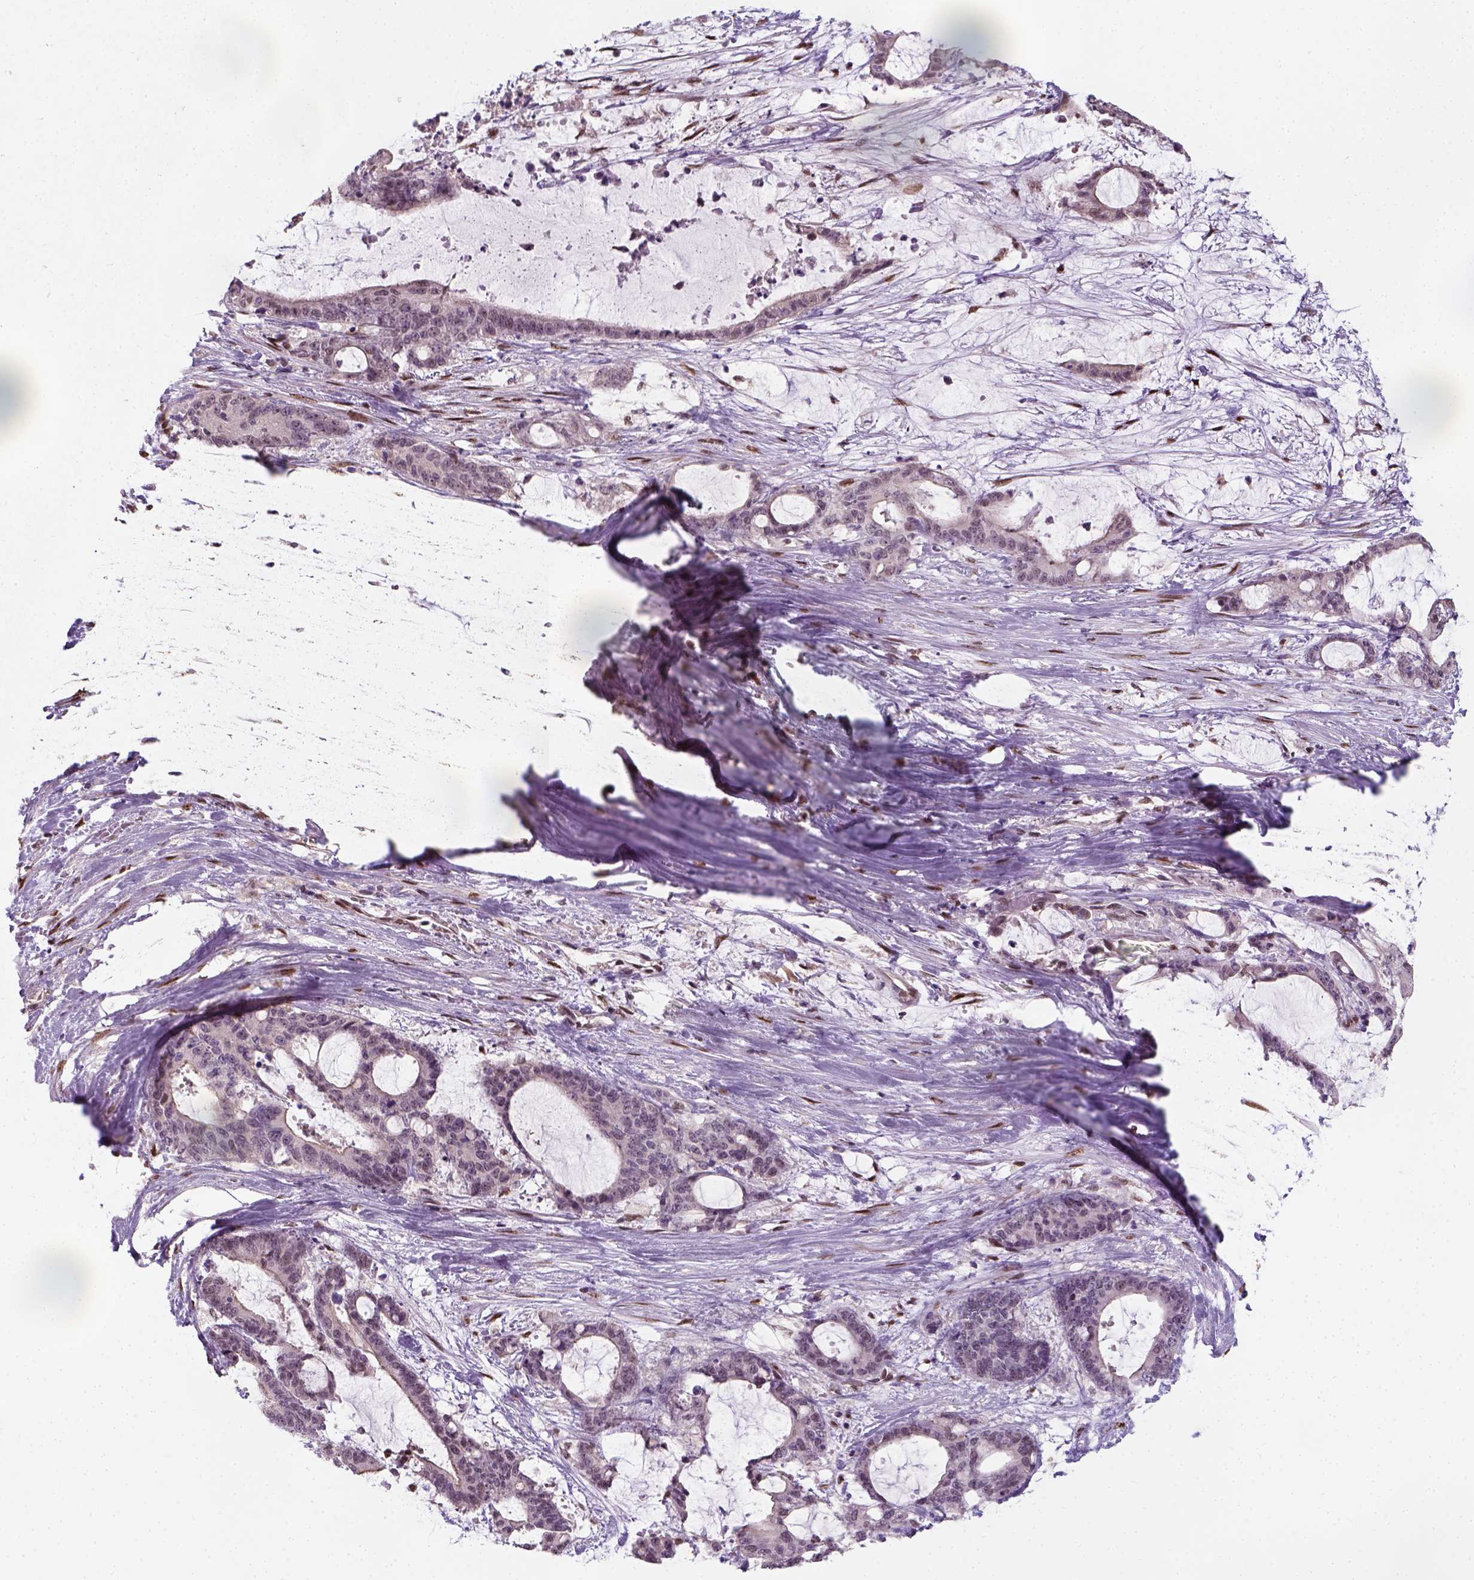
{"staining": {"intensity": "negative", "quantity": "none", "location": "none"}, "tissue": "liver cancer", "cell_type": "Tumor cells", "image_type": "cancer", "snomed": [{"axis": "morphology", "description": "Normal tissue, NOS"}, {"axis": "morphology", "description": "Cholangiocarcinoma"}, {"axis": "topography", "description": "Liver"}, {"axis": "topography", "description": "Peripheral nerve tissue"}], "caption": "The image reveals no significant positivity in tumor cells of cholangiocarcinoma (liver). (DAB IHC, high magnification).", "gene": "C1orf112", "patient": {"sex": "female", "age": 73}}